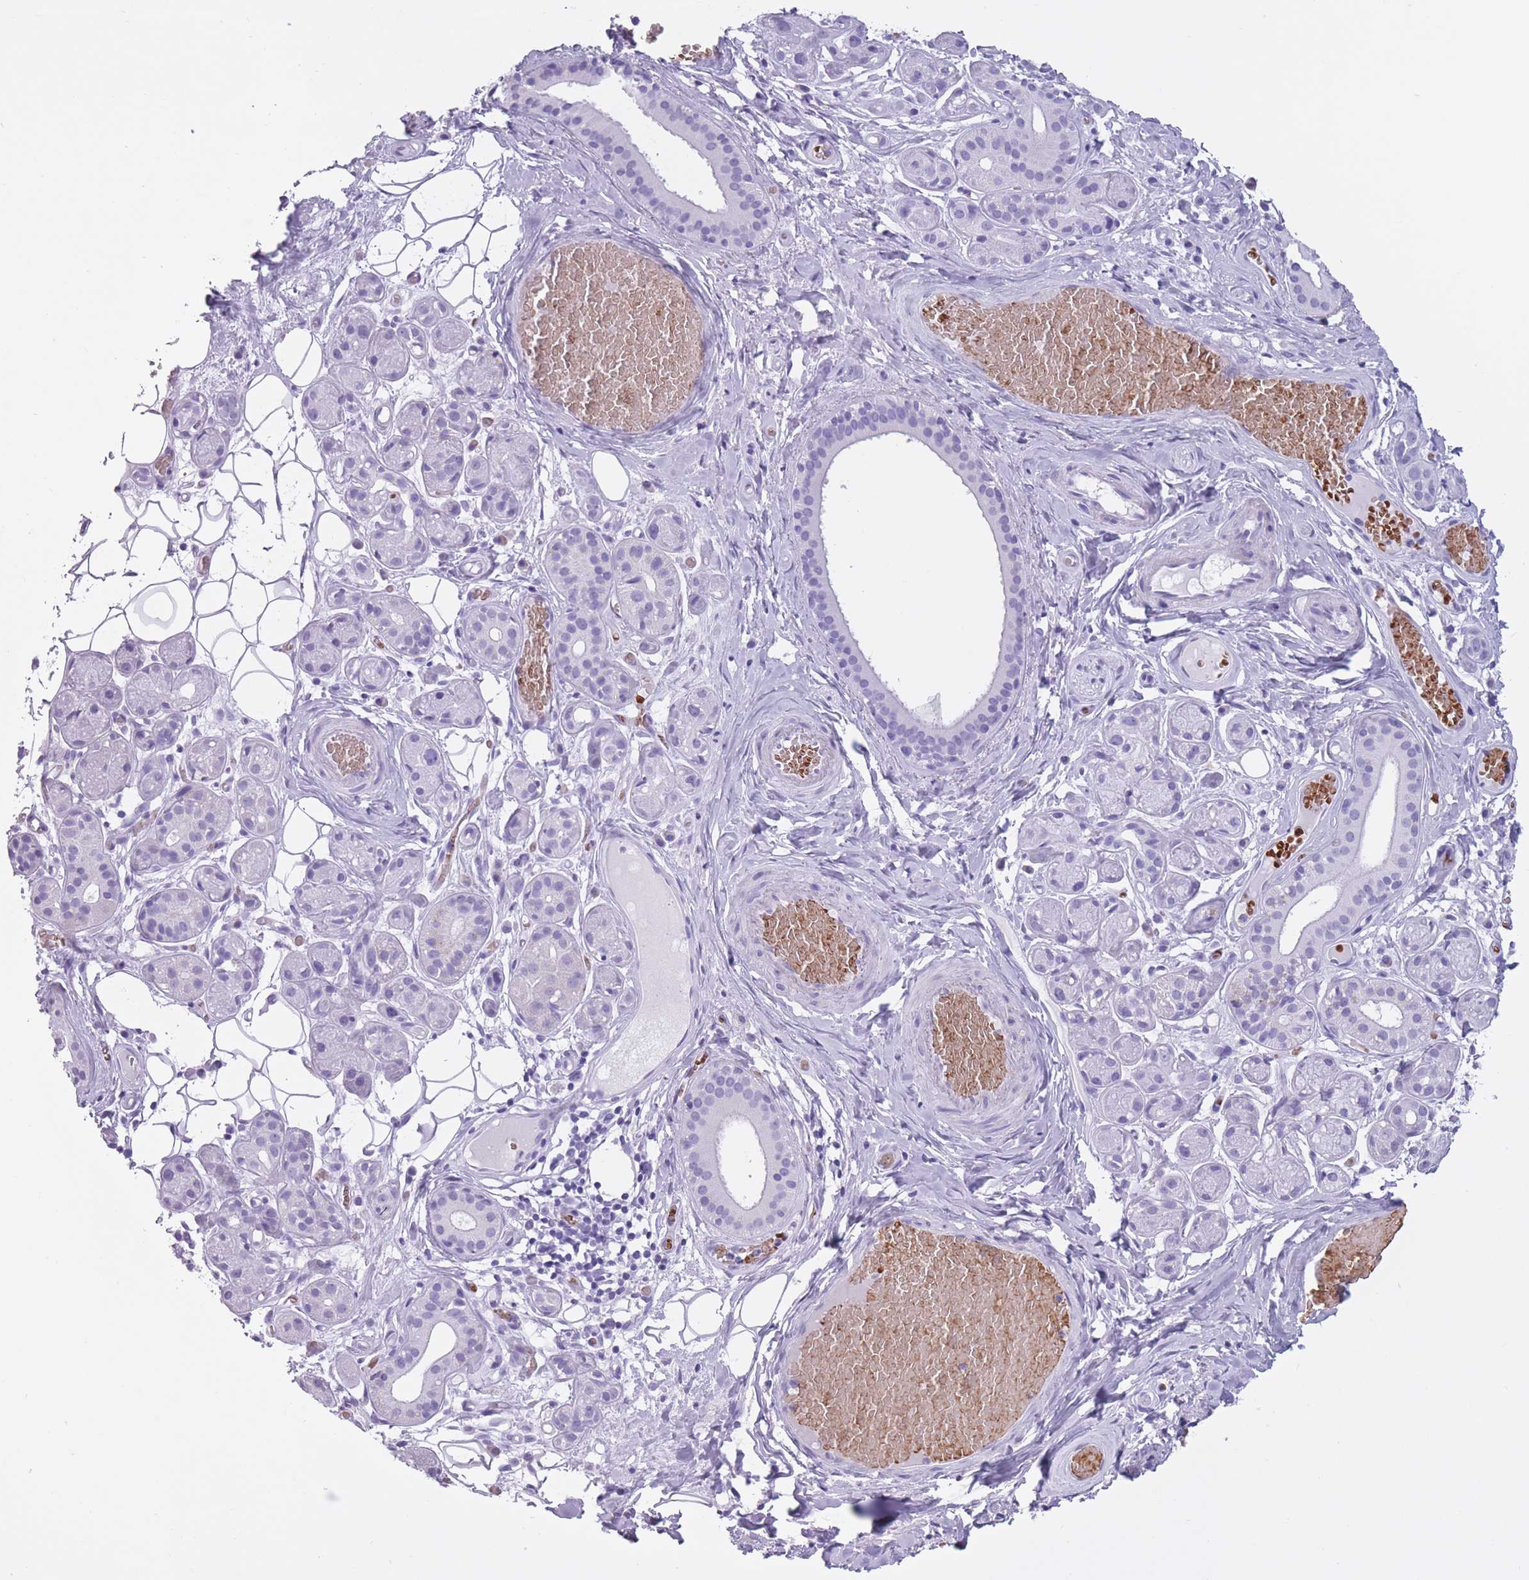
{"staining": {"intensity": "negative", "quantity": "none", "location": "none"}, "tissue": "salivary gland", "cell_type": "Glandular cells", "image_type": "normal", "snomed": [{"axis": "morphology", "description": "Normal tissue, NOS"}, {"axis": "topography", "description": "Salivary gland"}], "caption": "DAB (3,3'-diaminobenzidine) immunohistochemical staining of unremarkable human salivary gland shows no significant positivity in glandular cells.", "gene": "OR7C1", "patient": {"sex": "male", "age": 82}}